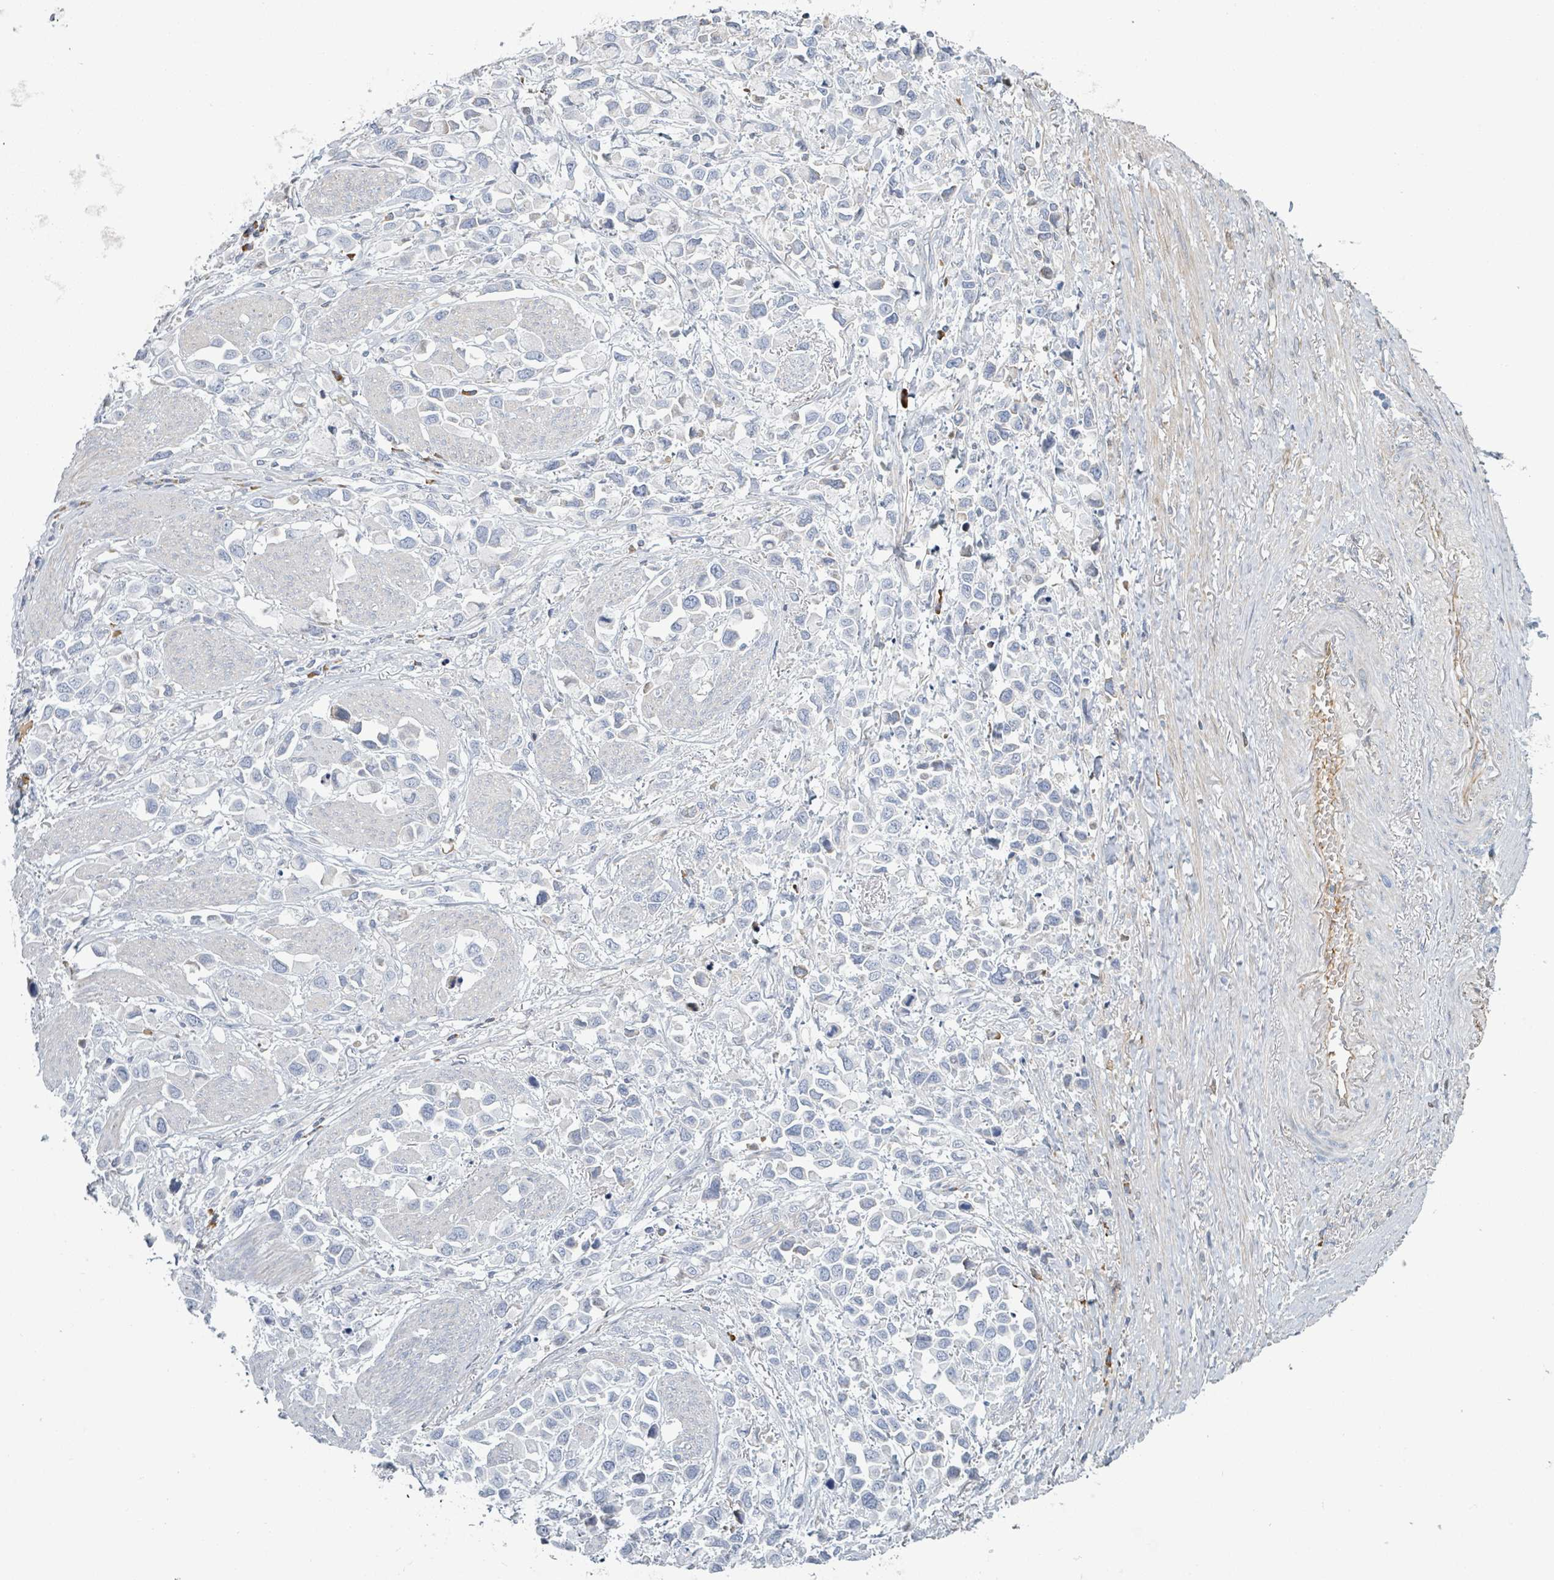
{"staining": {"intensity": "negative", "quantity": "none", "location": "none"}, "tissue": "stomach cancer", "cell_type": "Tumor cells", "image_type": "cancer", "snomed": [{"axis": "morphology", "description": "Adenocarcinoma, NOS"}, {"axis": "topography", "description": "Stomach"}], "caption": "Protein analysis of stomach adenocarcinoma demonstrates no significant positivity in tumor cells.", "gene": "RAB33B", "patient": {"sex": "female", "age": 81}}